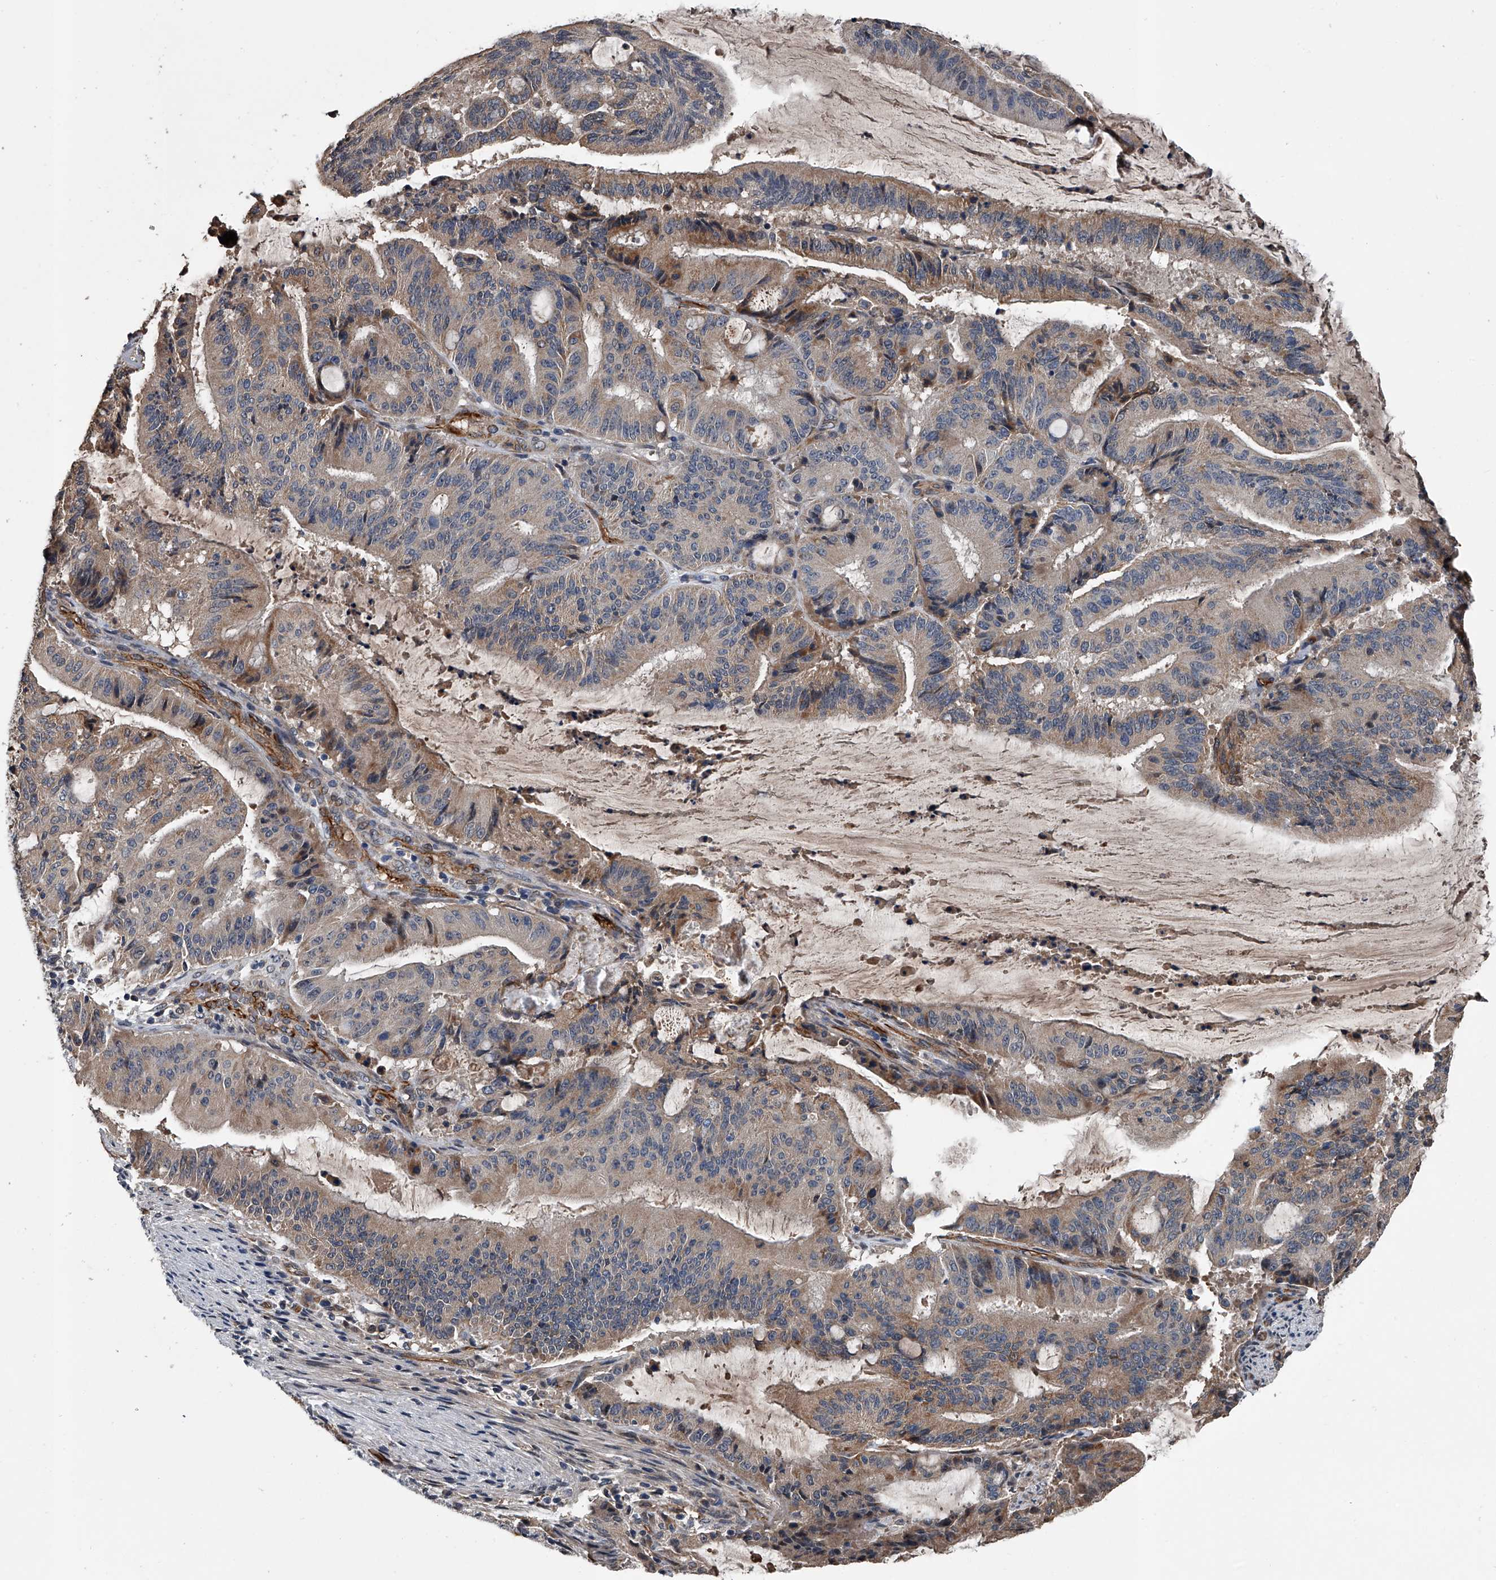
{"staining": {"intensity": "moderate", "quantity": "25%-75%", "location": "cytoplasmic/membranous"}, "tissue": "liver cancer", "cell_type": "Tumor cells", "image_type": "cancer", "snomed": [{"axis": "morphology", "description": "Normal tissue, NOS"}, {"axis": "morphology", "description": "Cholangiocarcinoma"}, {"axis": "topography", "description": "Liver"}, {"axis": "topography", "description": "Peripheral nerve tissue"}], "caption": "The histopathology image exhibits staining of liver cholangiocarcinoma, revealing moderate cytoplasmic/membranous protein staining (brown color) within tumor cells. (DAB IHC with brightfield microscopy, high magnification).", "gene": "LDLRAD2", "patient": {"sex": "female", "age": 73}}